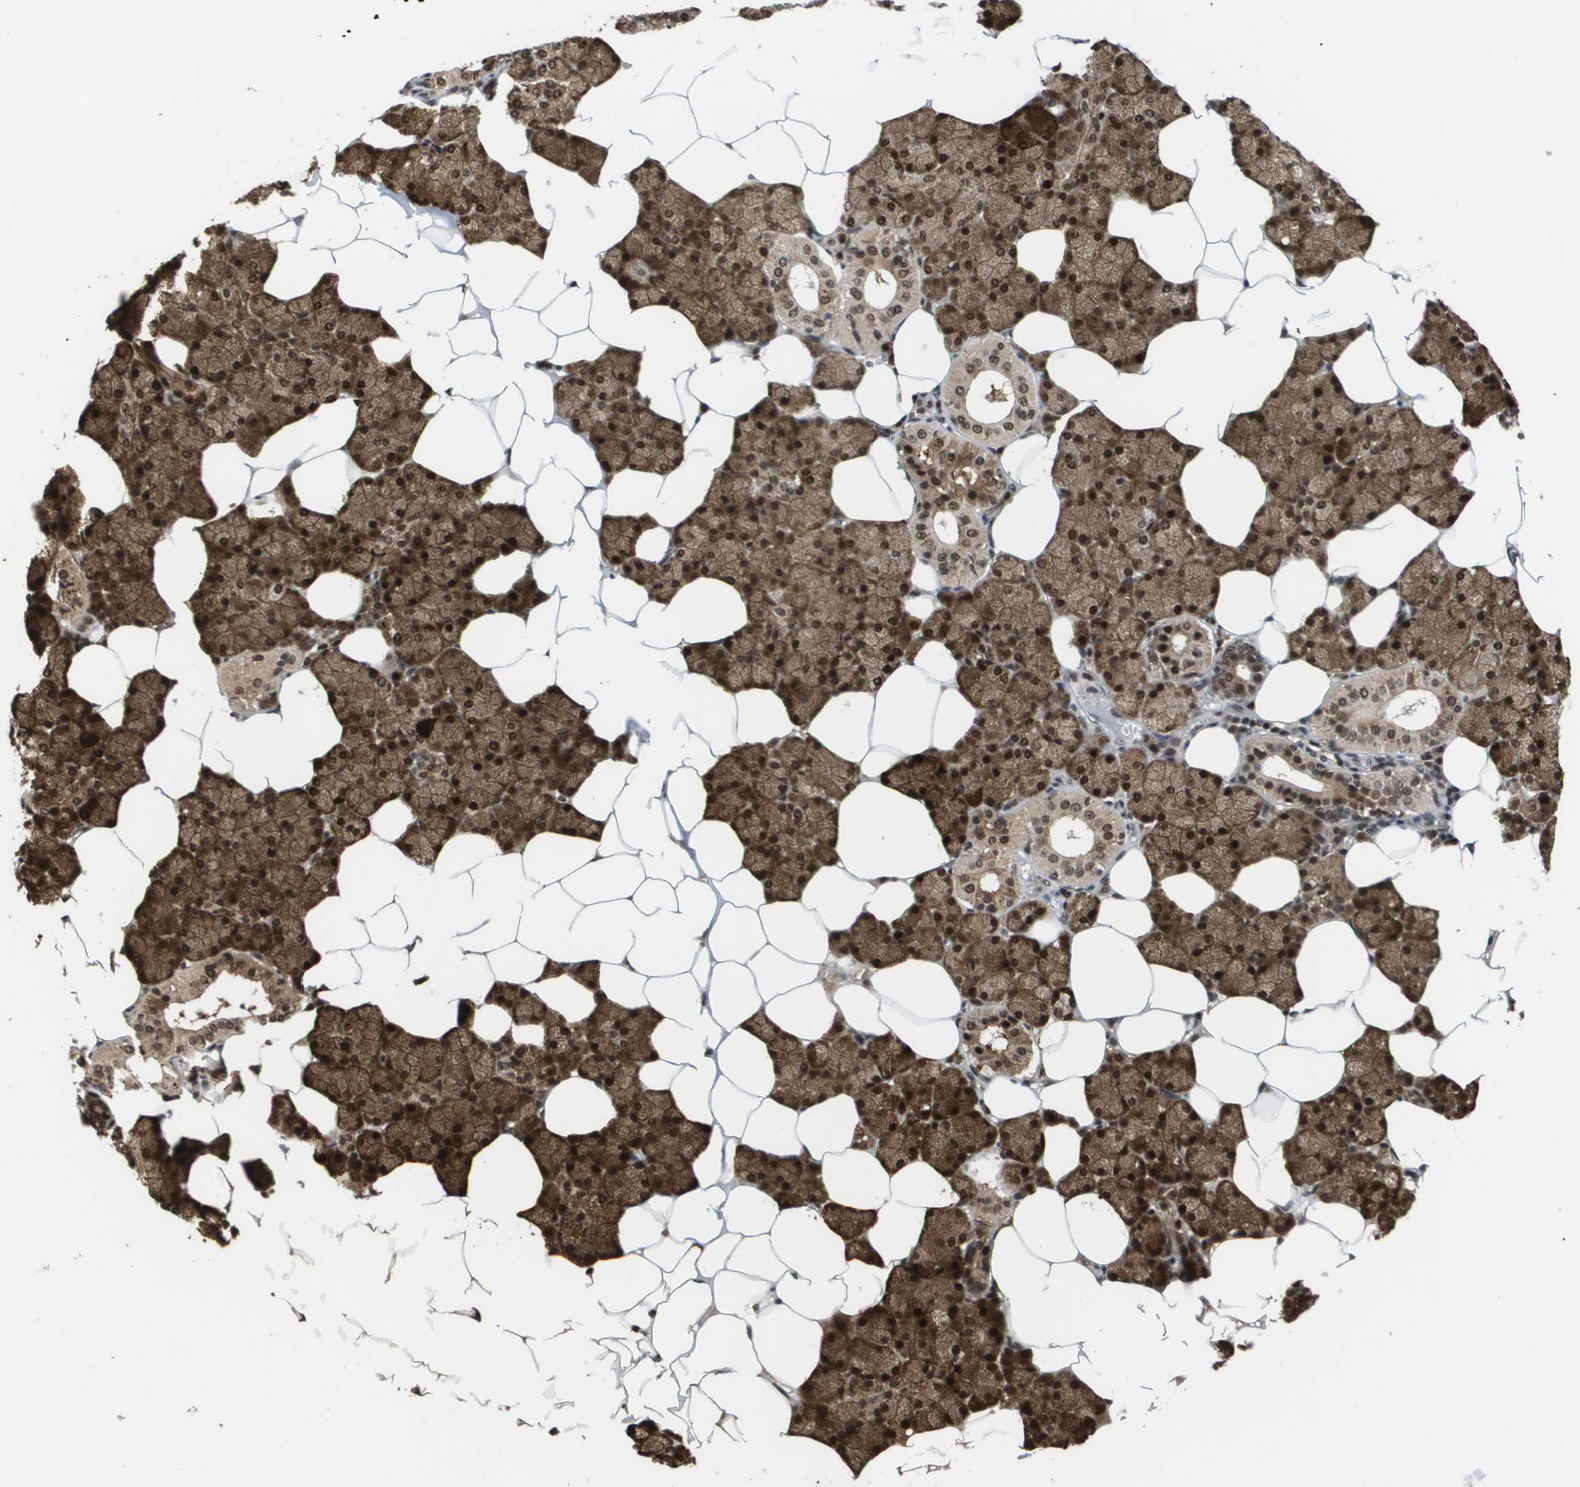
{"staining": {"intensity": "strong", "quantity": ">75%", "location": "cytoplasmic/membranous,nuclear"}, "tissue": "salivary gland", "cell_type": "Glandular cells", "image_type": "normal", "snomed": [{"axis": "morphology", "description": "Normal tissue, NOS"}, {"axis": "topography", "description": "Salivary gland"}], "caption": "Brown immunohistochemical staining in unremarkable human salivary gland displays strong cytoplasmic/membranous,nuclear expression in approximately >75% of glandular cells.", "gene": "PRCC", "patient": {"sex": "male", "age": 62}}